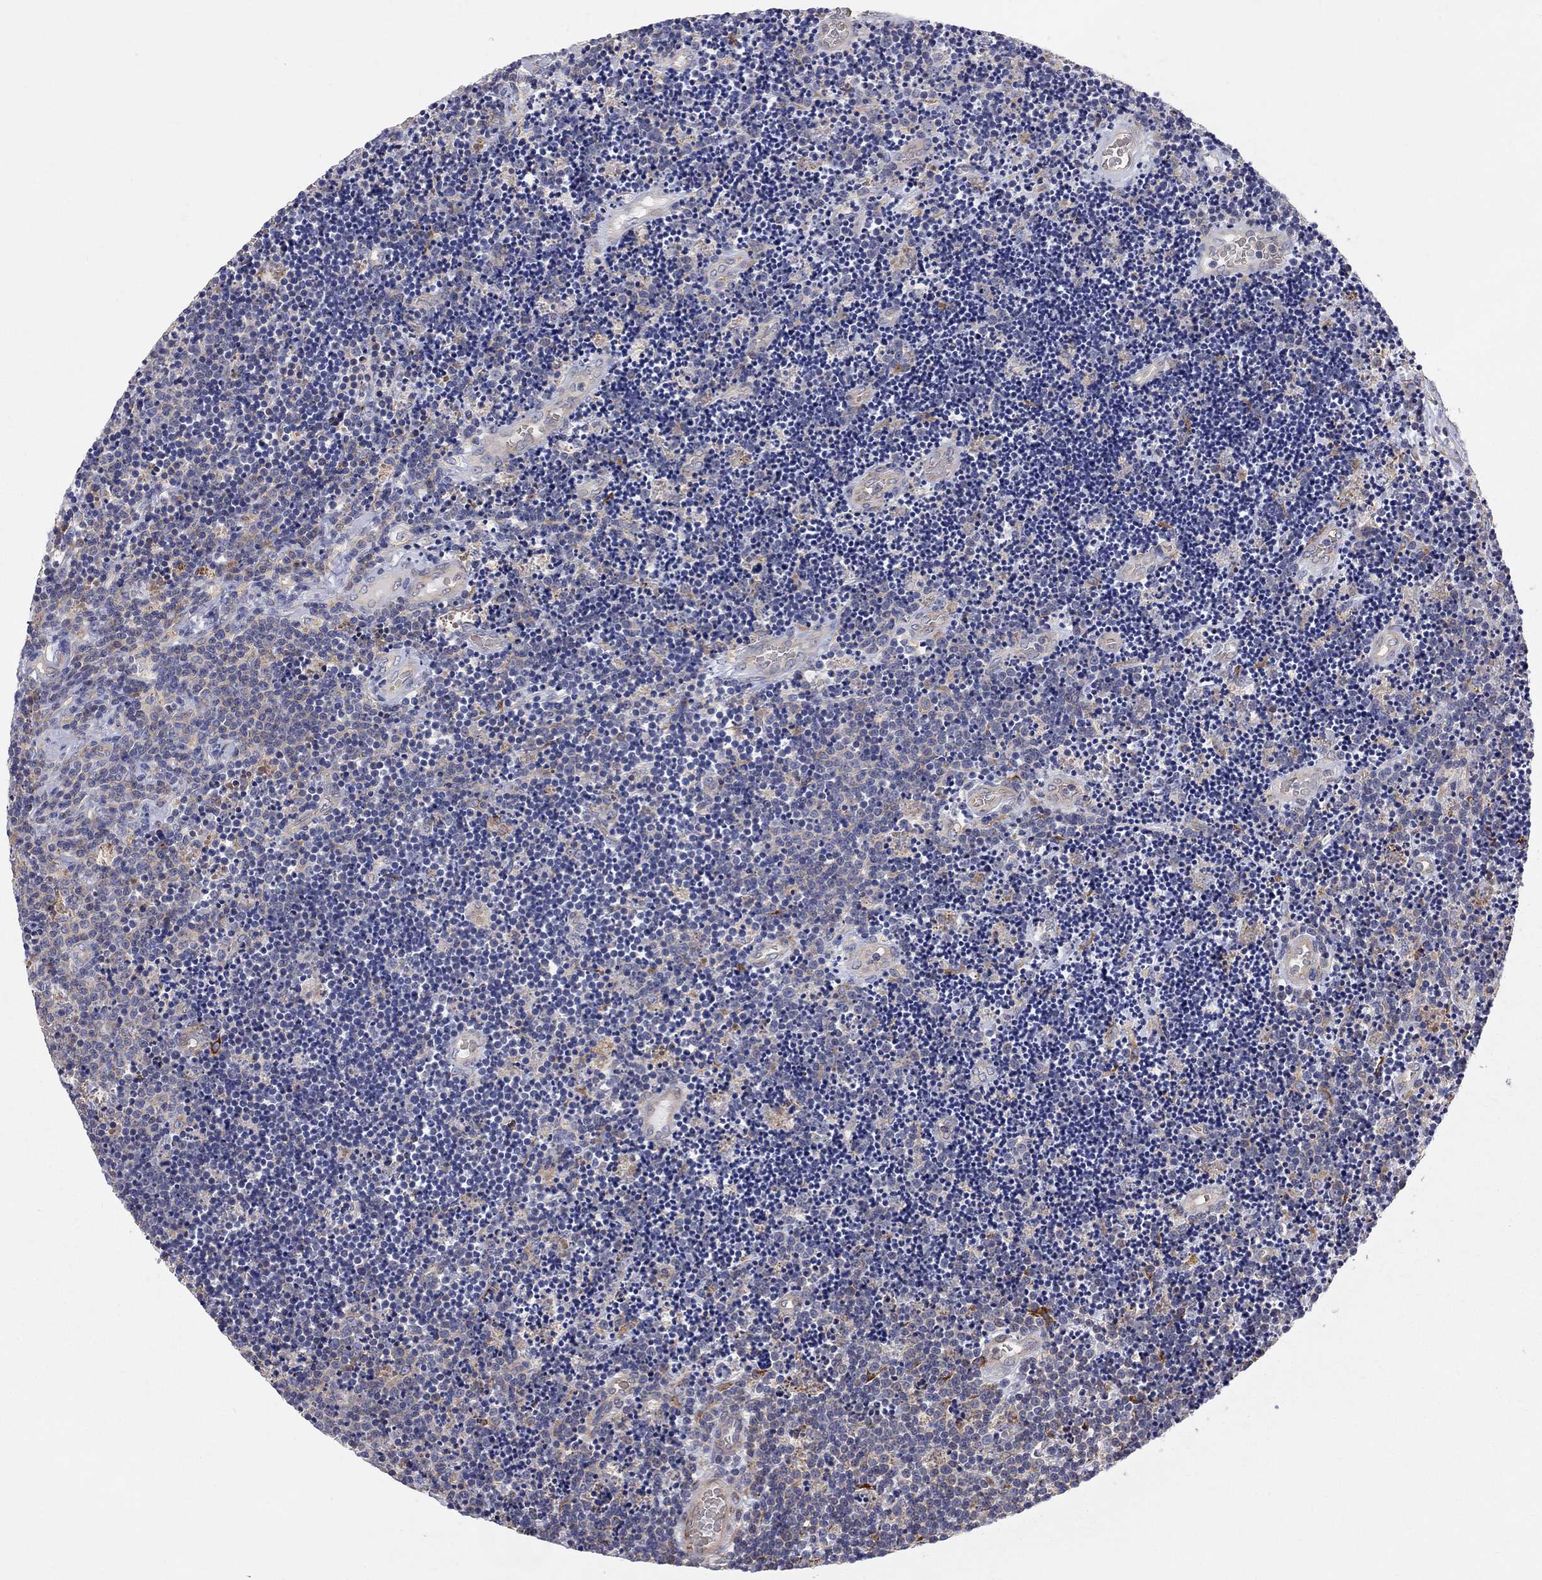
{"staining": {"intensity": "negative", "quantity": "none", "location": "none"}, "tissue": "lymphoma", "cell_type": "Tumor cells", "image_type": "cancer", "snomed": [{"axis": "morphology", "description": "Malignant lymphoma, non-Hodgkin's type, Low grade"}, {"axis": "topography", "description": "Brain"}], "caption": "An immunohistochemistry (IHC) histopathology image of malignant lymphoma, non-Hodgkin's type (low-grade) is shown. There is no staining in tumor cells of malignant lymphoma, non-Hodgkin's type (low-grade).", "gene": "CASTOR1", "patient": {"sex": "female", "age": 66}}